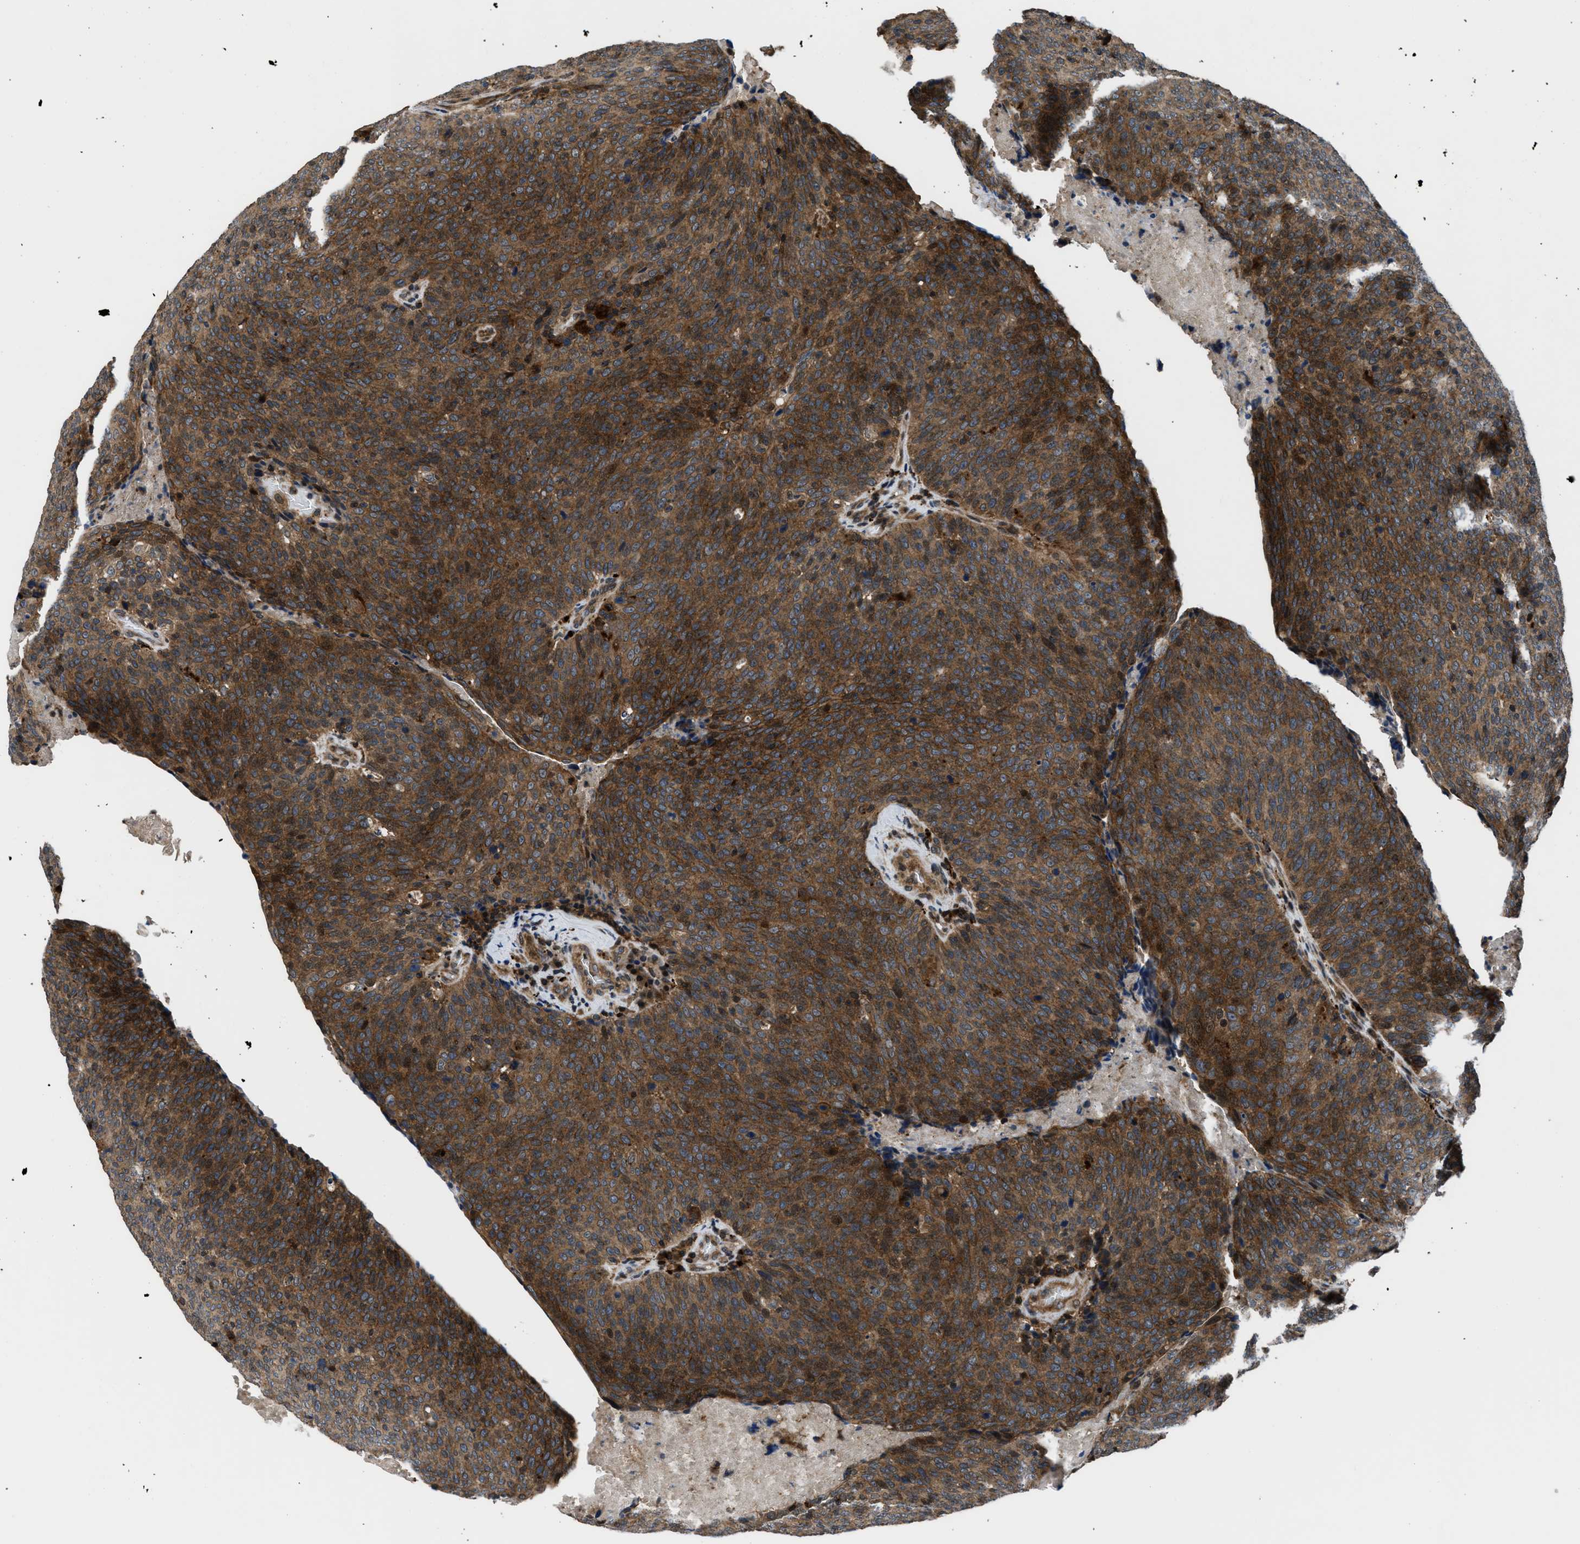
{"staining": {"intensity": "strong", "quantity": ">75%", "location": "cytoplasmic/membranous,nuclear"}, "tissue": "head and neck cancer", "cell_type": "Tumor cells", "image_type": "cancer", "snomed": [{"axis": "morphology", "description": "Squamous cell carcinoma, NOS"}, {"axis": "morphology", "description": "Squamous cell carcinoma, metastatic, NOS"}, {"axis": "topography", "description": "Lymph node"}, {"axis": "topography", "description": "Head-Neck"}], "caption": "Human head and neck cancer stained with a brown dye reveals strong cytoplasmic/membranous and nuclear positive positivity in about >75% of tumor cells.", "gene": "CTBS", "patient": {"sex": "male", "age": 62}}